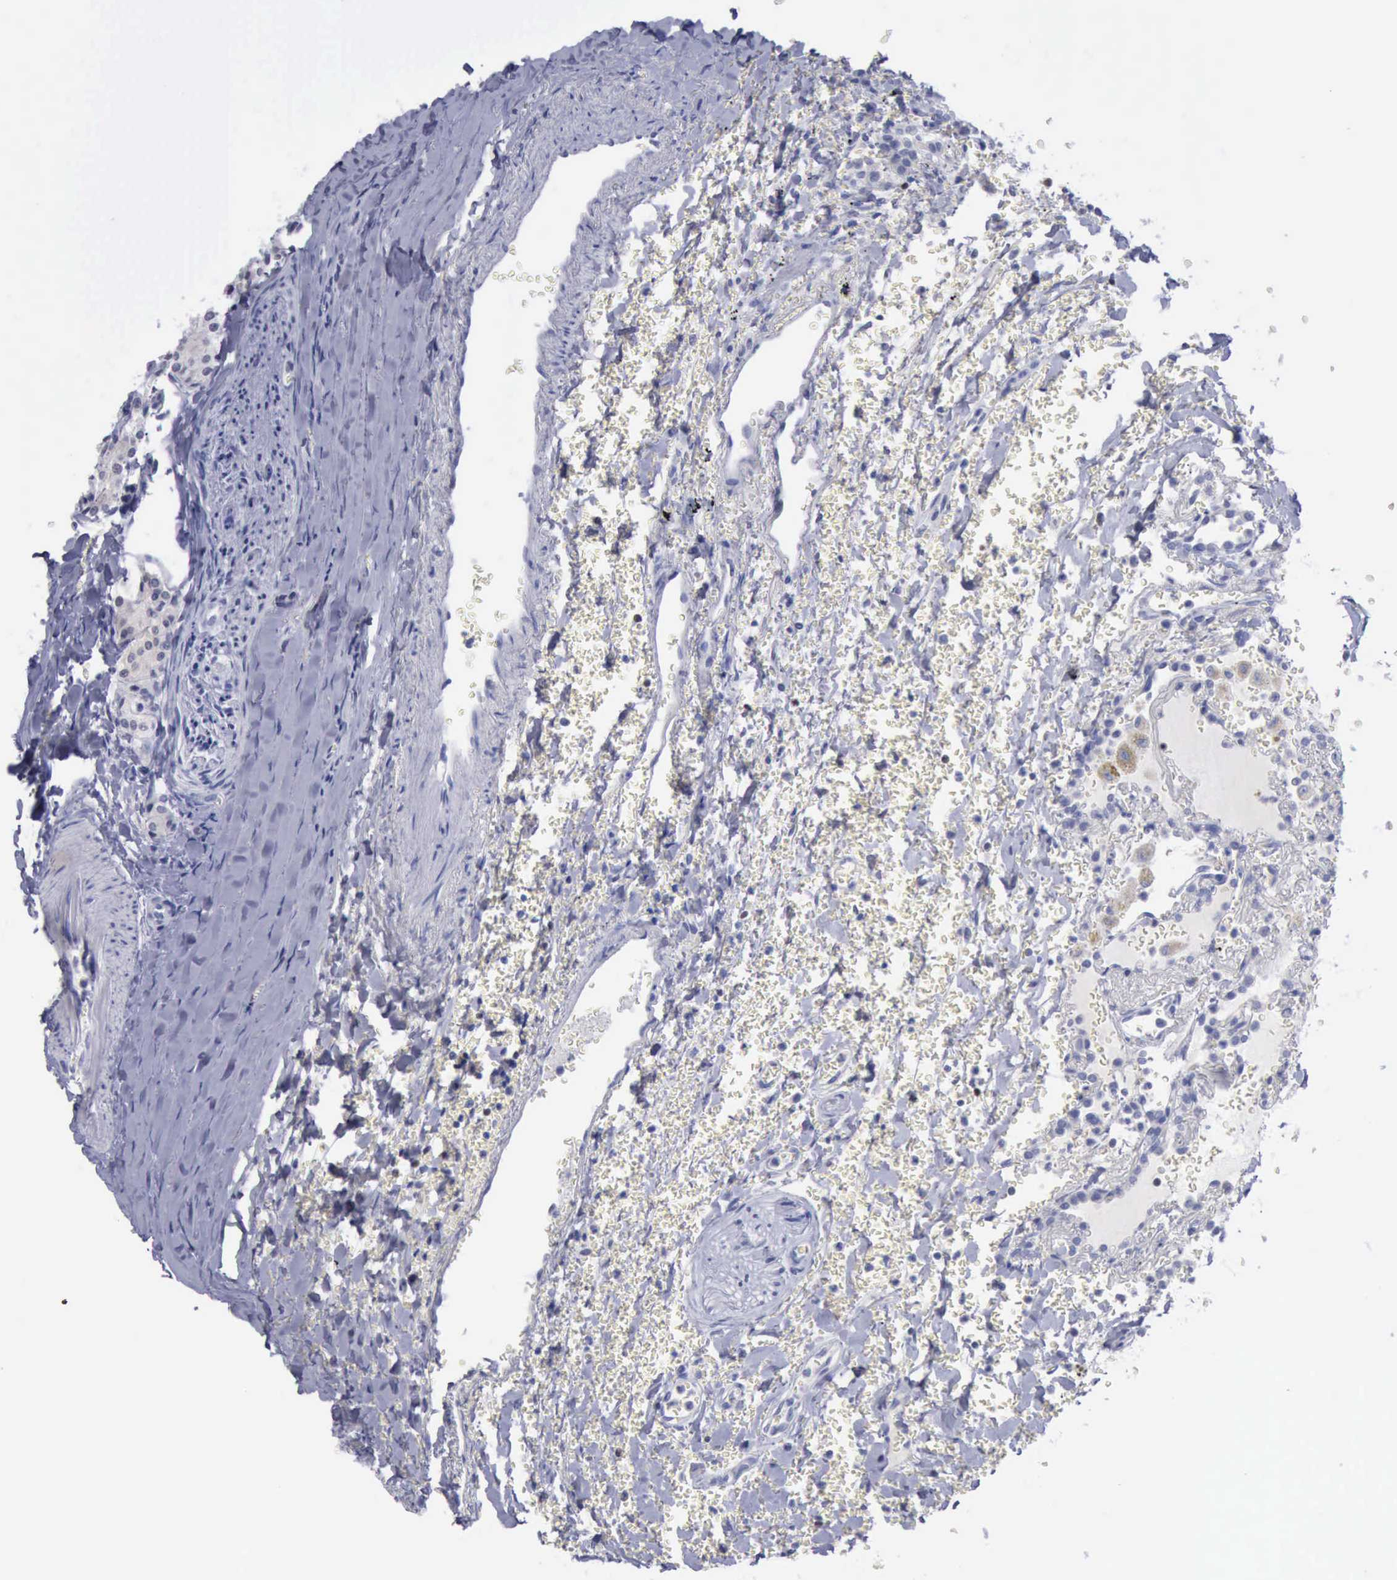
{"staining": {"intensity": "negative", "quantity": "none", "location": "none"}, "tissue": "carcinoid", "cell_type": "Tumor cells", "image_type": "cancer", "snomed": [{"axis": "morphology", "description": "Carcinoid, malignant, NOS"}, {"axis": "topography", "description": "Bronchus"}], "caption": "Micrograph shows no significant protein positivity in tumor cells of carcinoid.", "gene": "SATB2", "patient": {"sex": "male", "age": 55}}